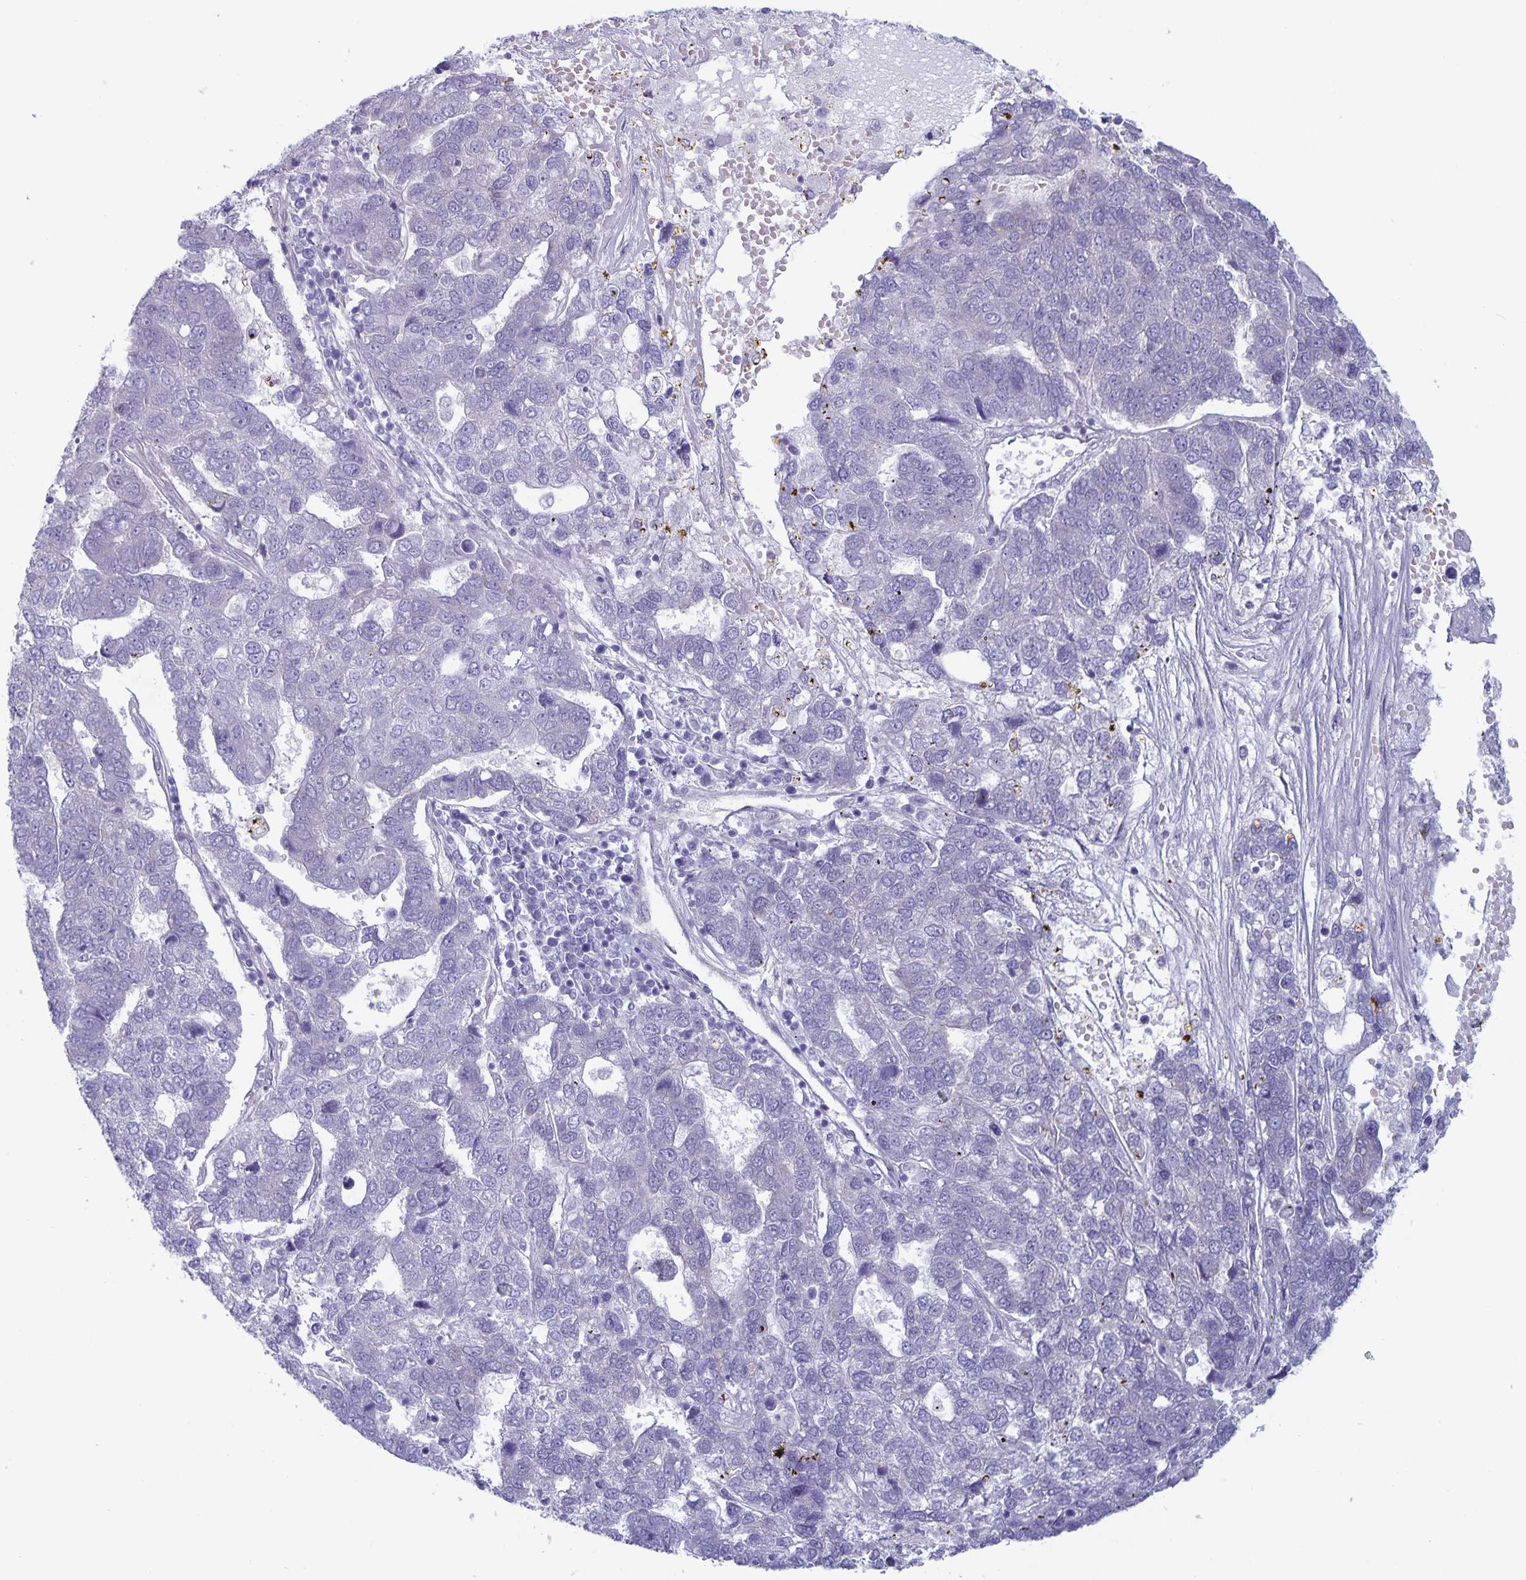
{"staining": {"intensity": "negative", "quantity": "none", "location": "none"}, "tissue": "pancreatic cancer", "cell_type": "Tumor cells", "image_type": "cancer", "snomed": [{"axis": "morphology", "description": "Adenocarcinoma, NOS"}, {"axis": "topography", "description": "Pancreas"}], "caption": "Tumor cells show no significant protein positivity in pancreatic adenocarcinoma.", "gene": "PLCB3", "patient": {"sex": "female", "age": 61}}